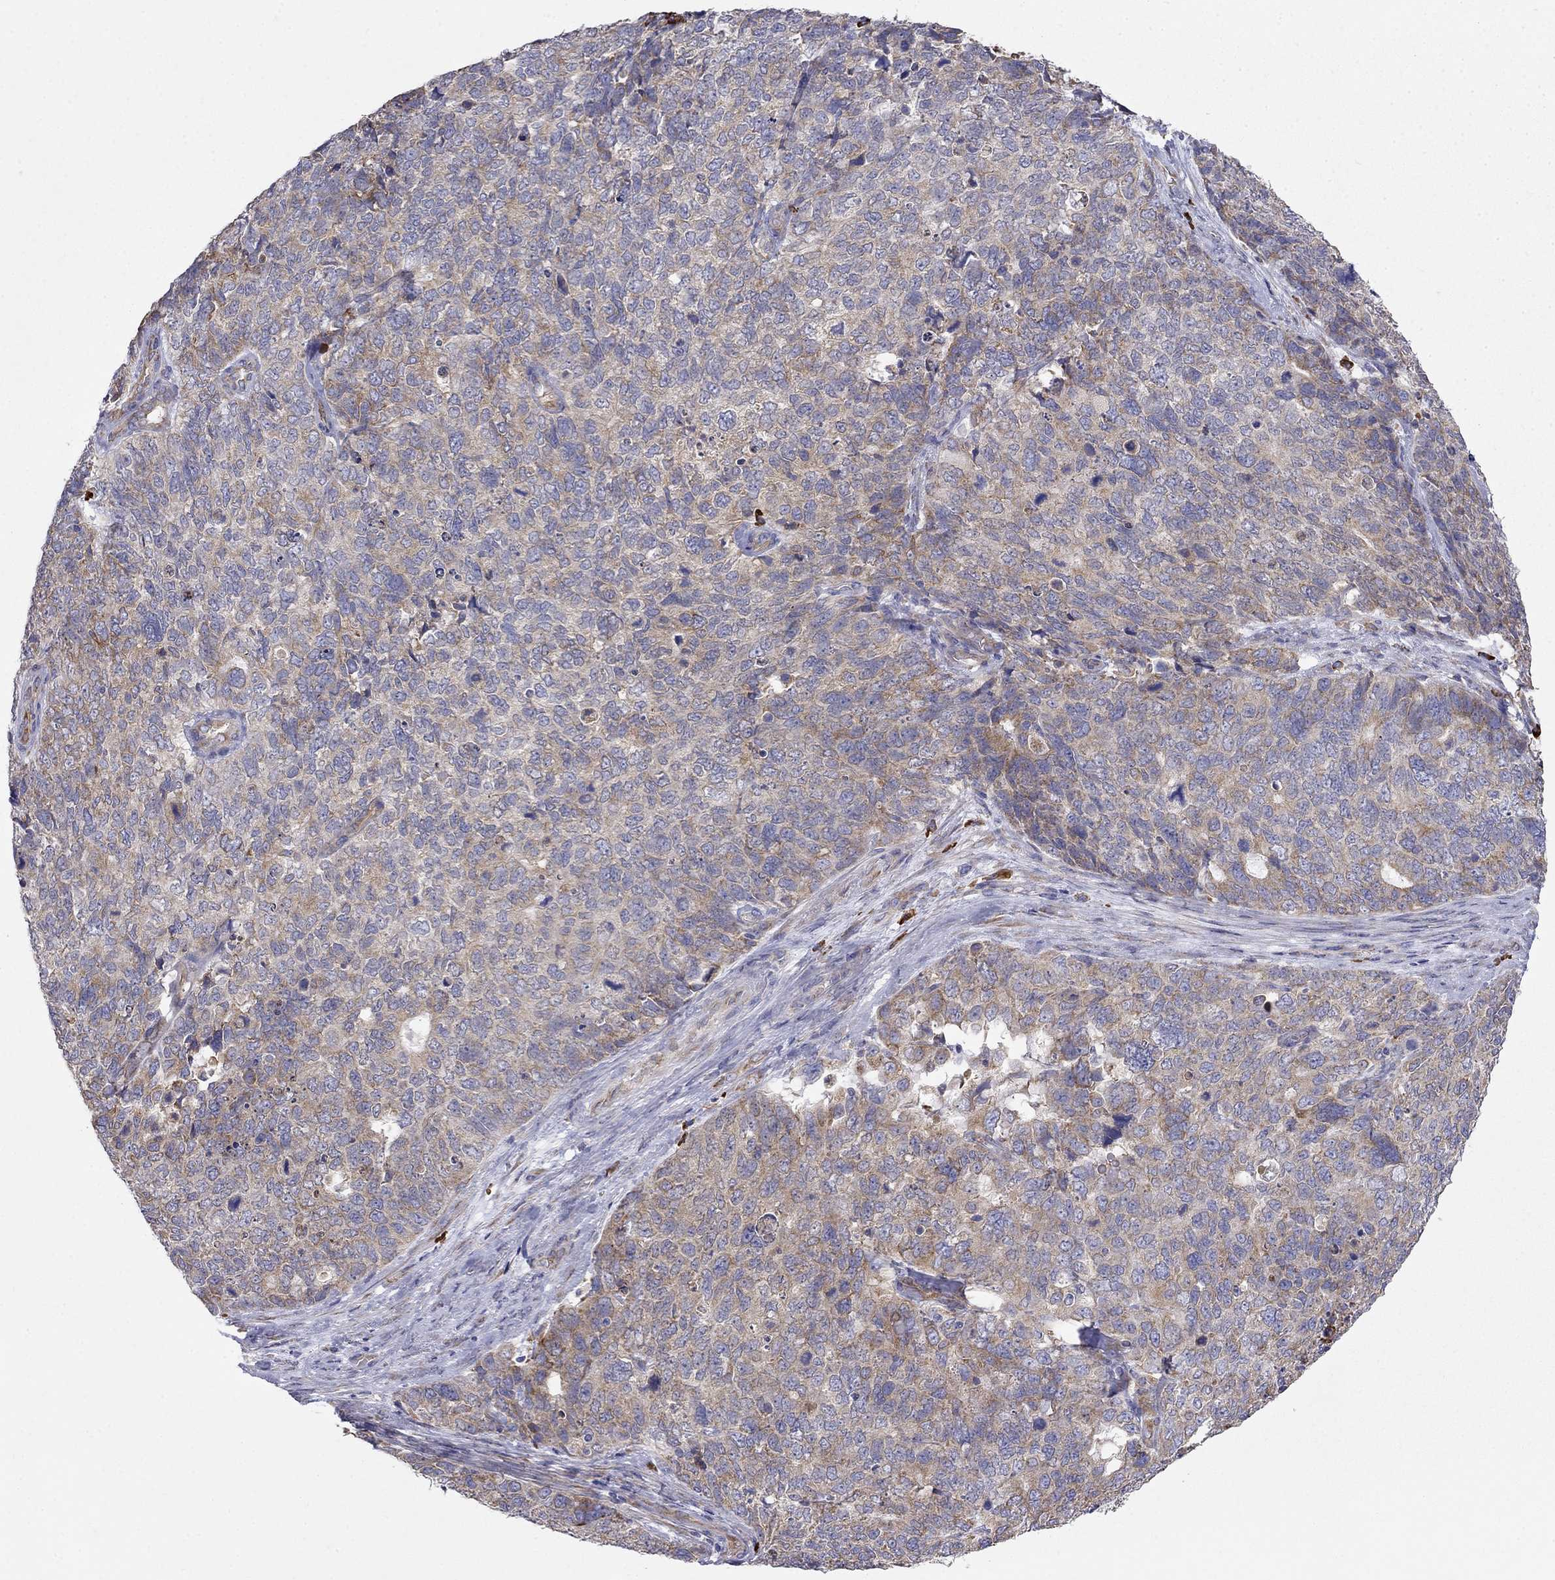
{"staining": {"intensity": "moderate", "quantity": "25%-75%", "location": "cytoplasmic/membranous"}, "tissue": "cervical cancer", "cell_type": "Tumor cells", "image_type": "cancer", "snomed": [{"axis": "morphology", "description": "Squamous cell carcinoma, NOS"}, {"axis": "topography", "description": "Cervix"}], "caption": "The histopathology image reveals a brown stain indicating the presence of a protein in the cytoplasmic/membranous of tumor cells in cervical cancer.", "gene": "LONRF2", "patient": {"sex": "female", "age": 63}}